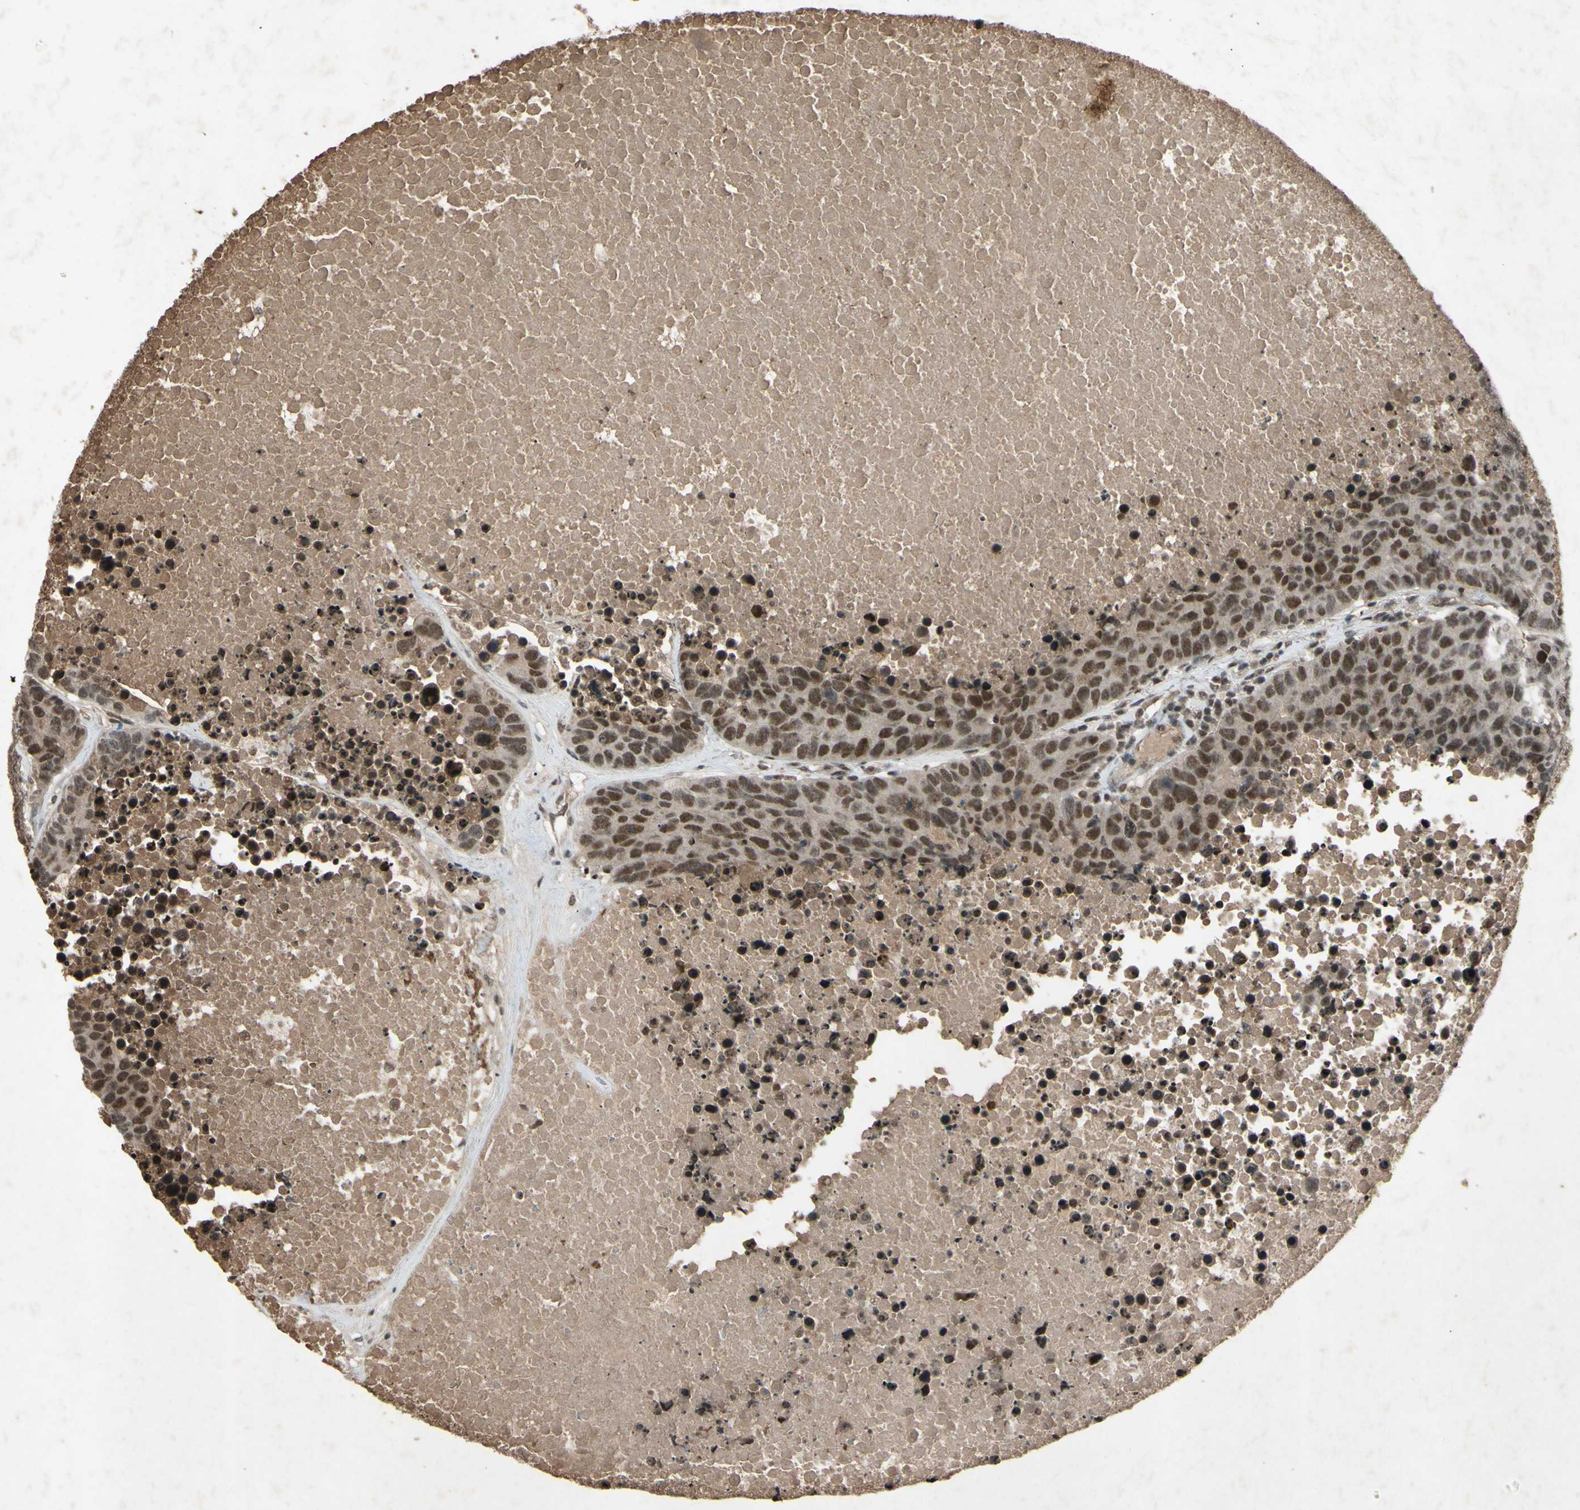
{"staining": {"intensity": "moderate", "quantity": ">75%", "location": "cytoplasmic/membranous,nuclear"}, "tissue": "carcinoid", "cell_type": "Tumor cells", "image_type": "cancer", "snomed": [{"axis": "morphology", "description": "Carcinoid, malignant, NOS"}, {"axis": "topography", "description": "Lung"}], "caption": "Protein analysis of carcinoid (malignant) tissue demonstrates moderate cytoplasmic/membranous and nuclear staining in about >75% of tumor cells.", "gene": "SNW1", "patient": {"sex": "male", "age": 60}}